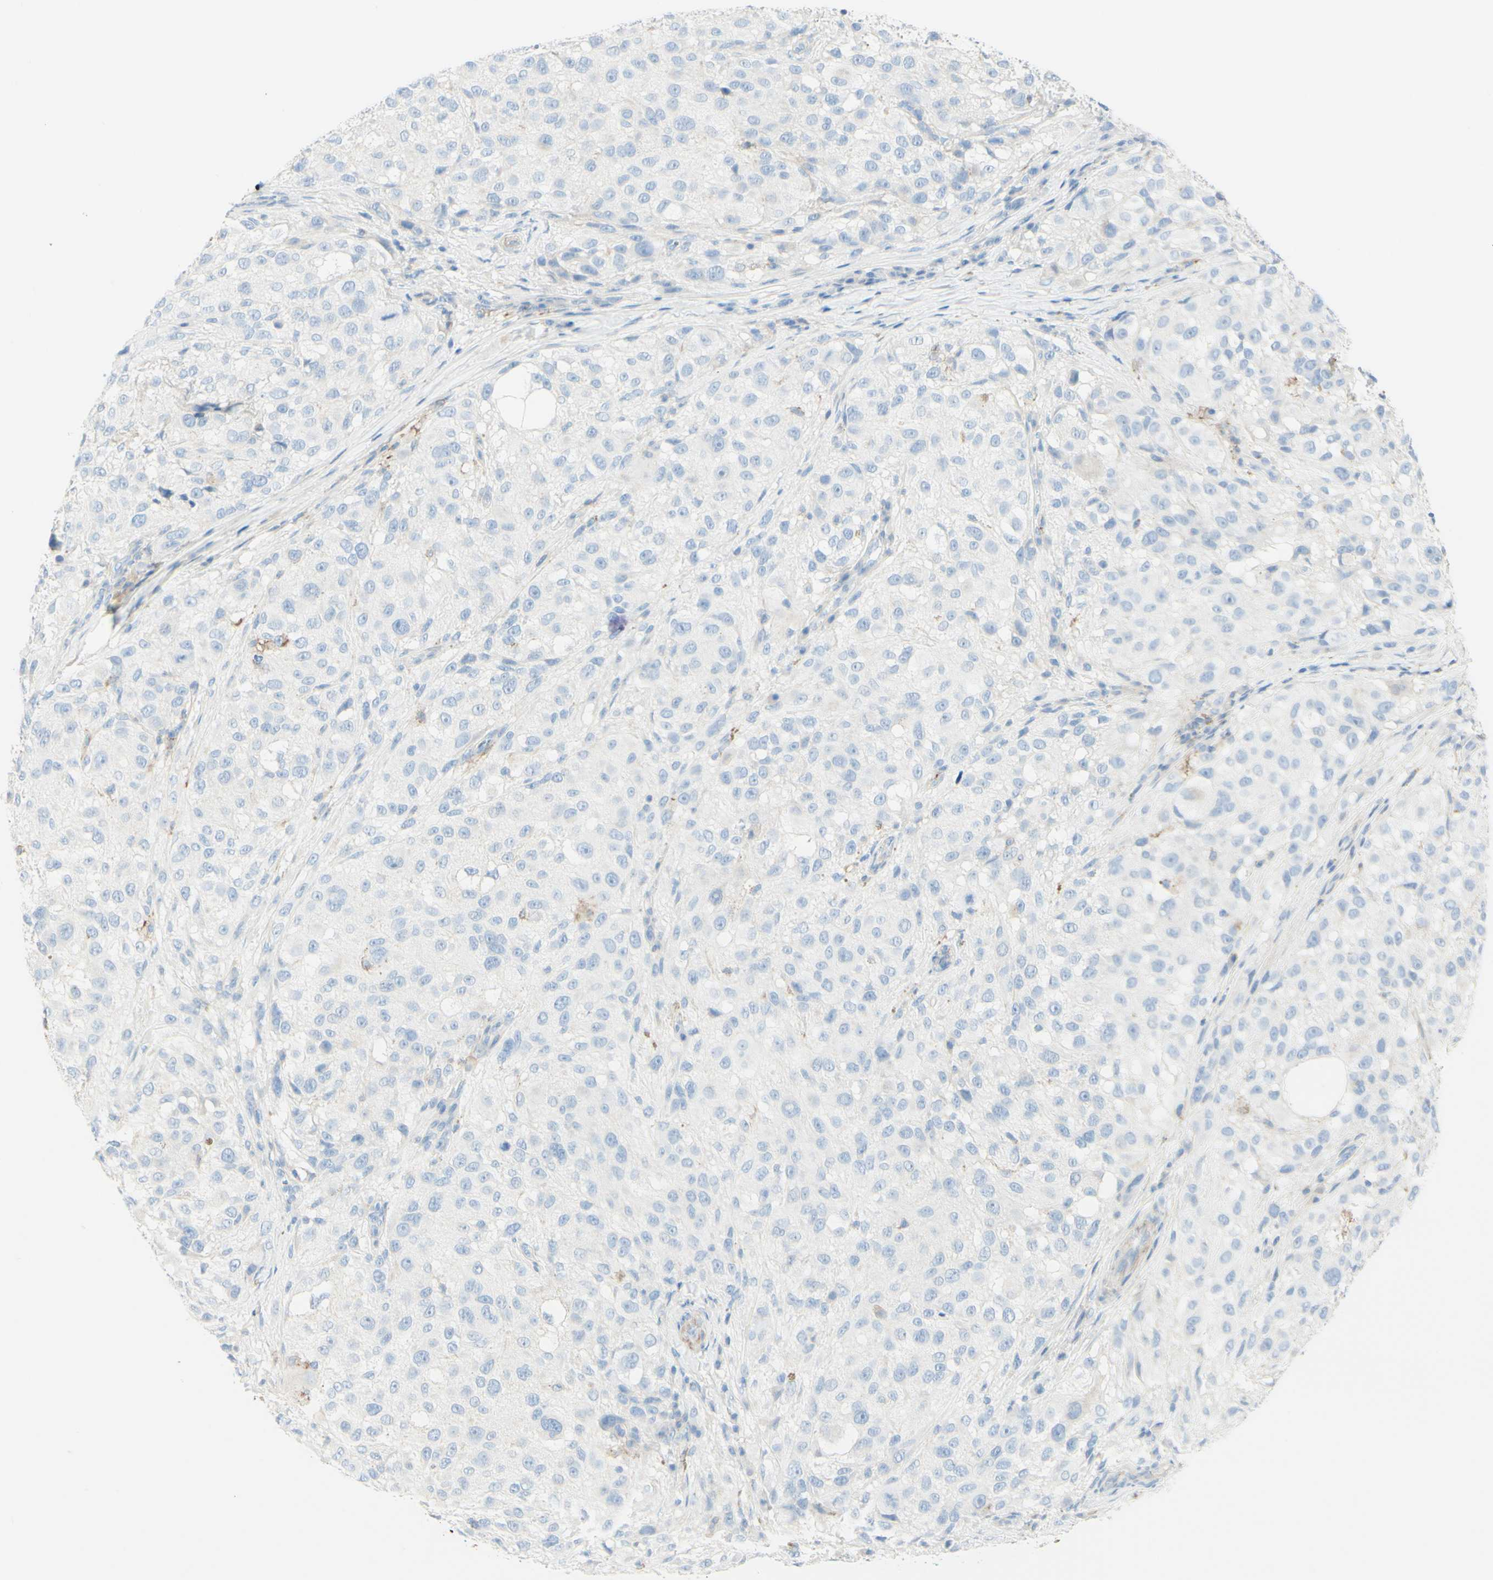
{"staining": {"intensity": "negative", "quantity": "none", "location": "none"}, "tissue": "melanoma", "cell_type": "Tumor cells", "image_type": "cancer", "snomed": [{"axis": "morphology", "description": "Necrosis, NOS"}, {"axis": "morphology", "description": "Malignant melanoma, NOS"}, {"axis": "topography", "description": "Skin"}], "caption": "There is no significant staining in tumor cells of melanoma.", "gene": "ALCAM", "patient": {"sex": "female", "age": 87}}